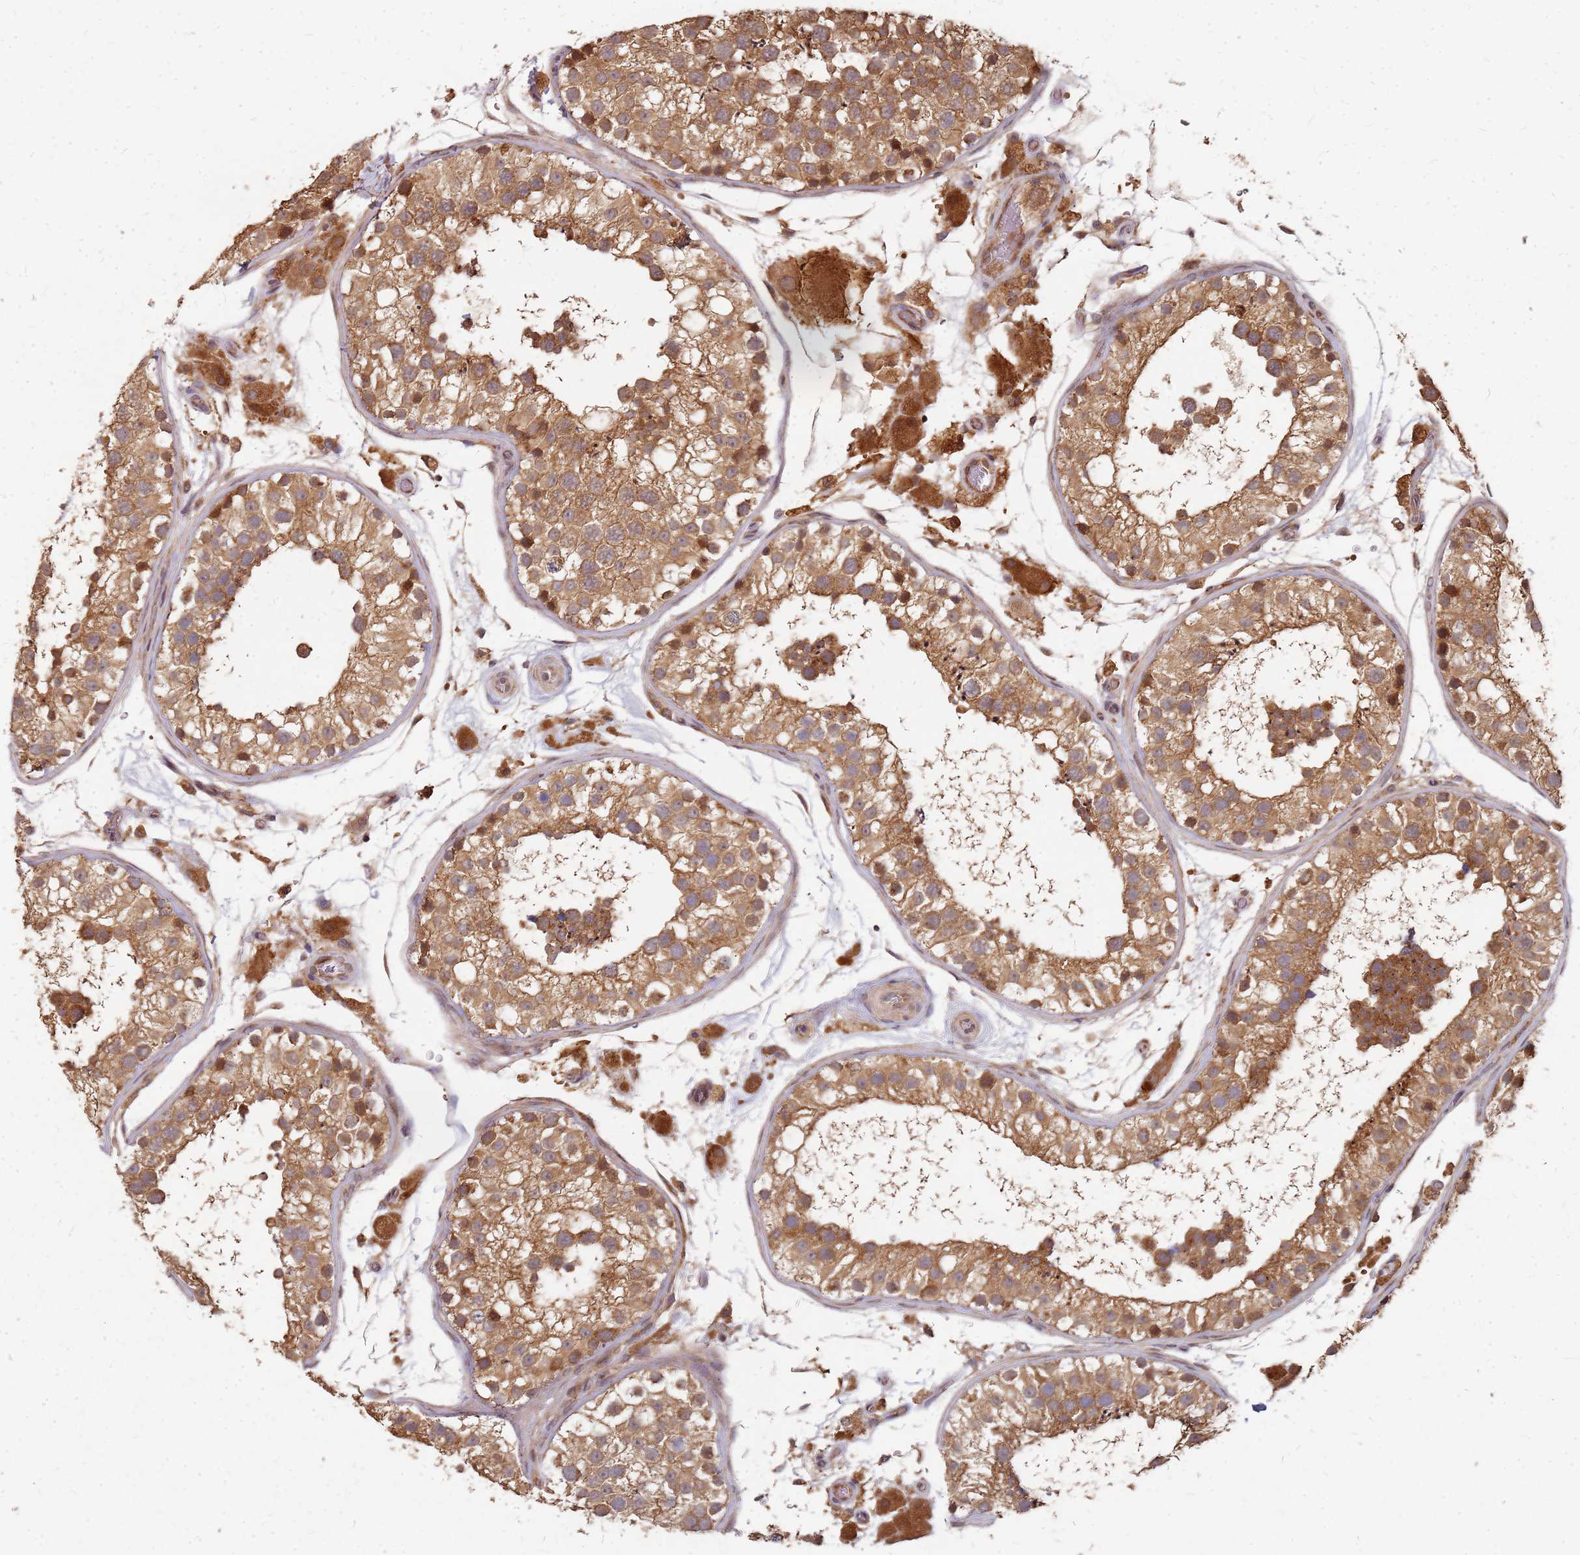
{"staining": {"intensity": "strong", "quantity": ">75%", "location": "cytoplasmic/membranous"}, "tissue": "testis", "cell_type": "Cells in seminiferous ducts", "image_type": "normal", "snomed": [{"axis": "morphology", "description": "Normal tissue, NOS"}, {"axis": "topography", "description": "Testis"}], "caption": "Immunohistochemical staining of normal human testis demonstrates strong cytoplasmic/membranous protein expression in about >75% of cells in seminiferous ducts.", "gene": "TRABD", "patient": {"sex": "male", "age": 26}}